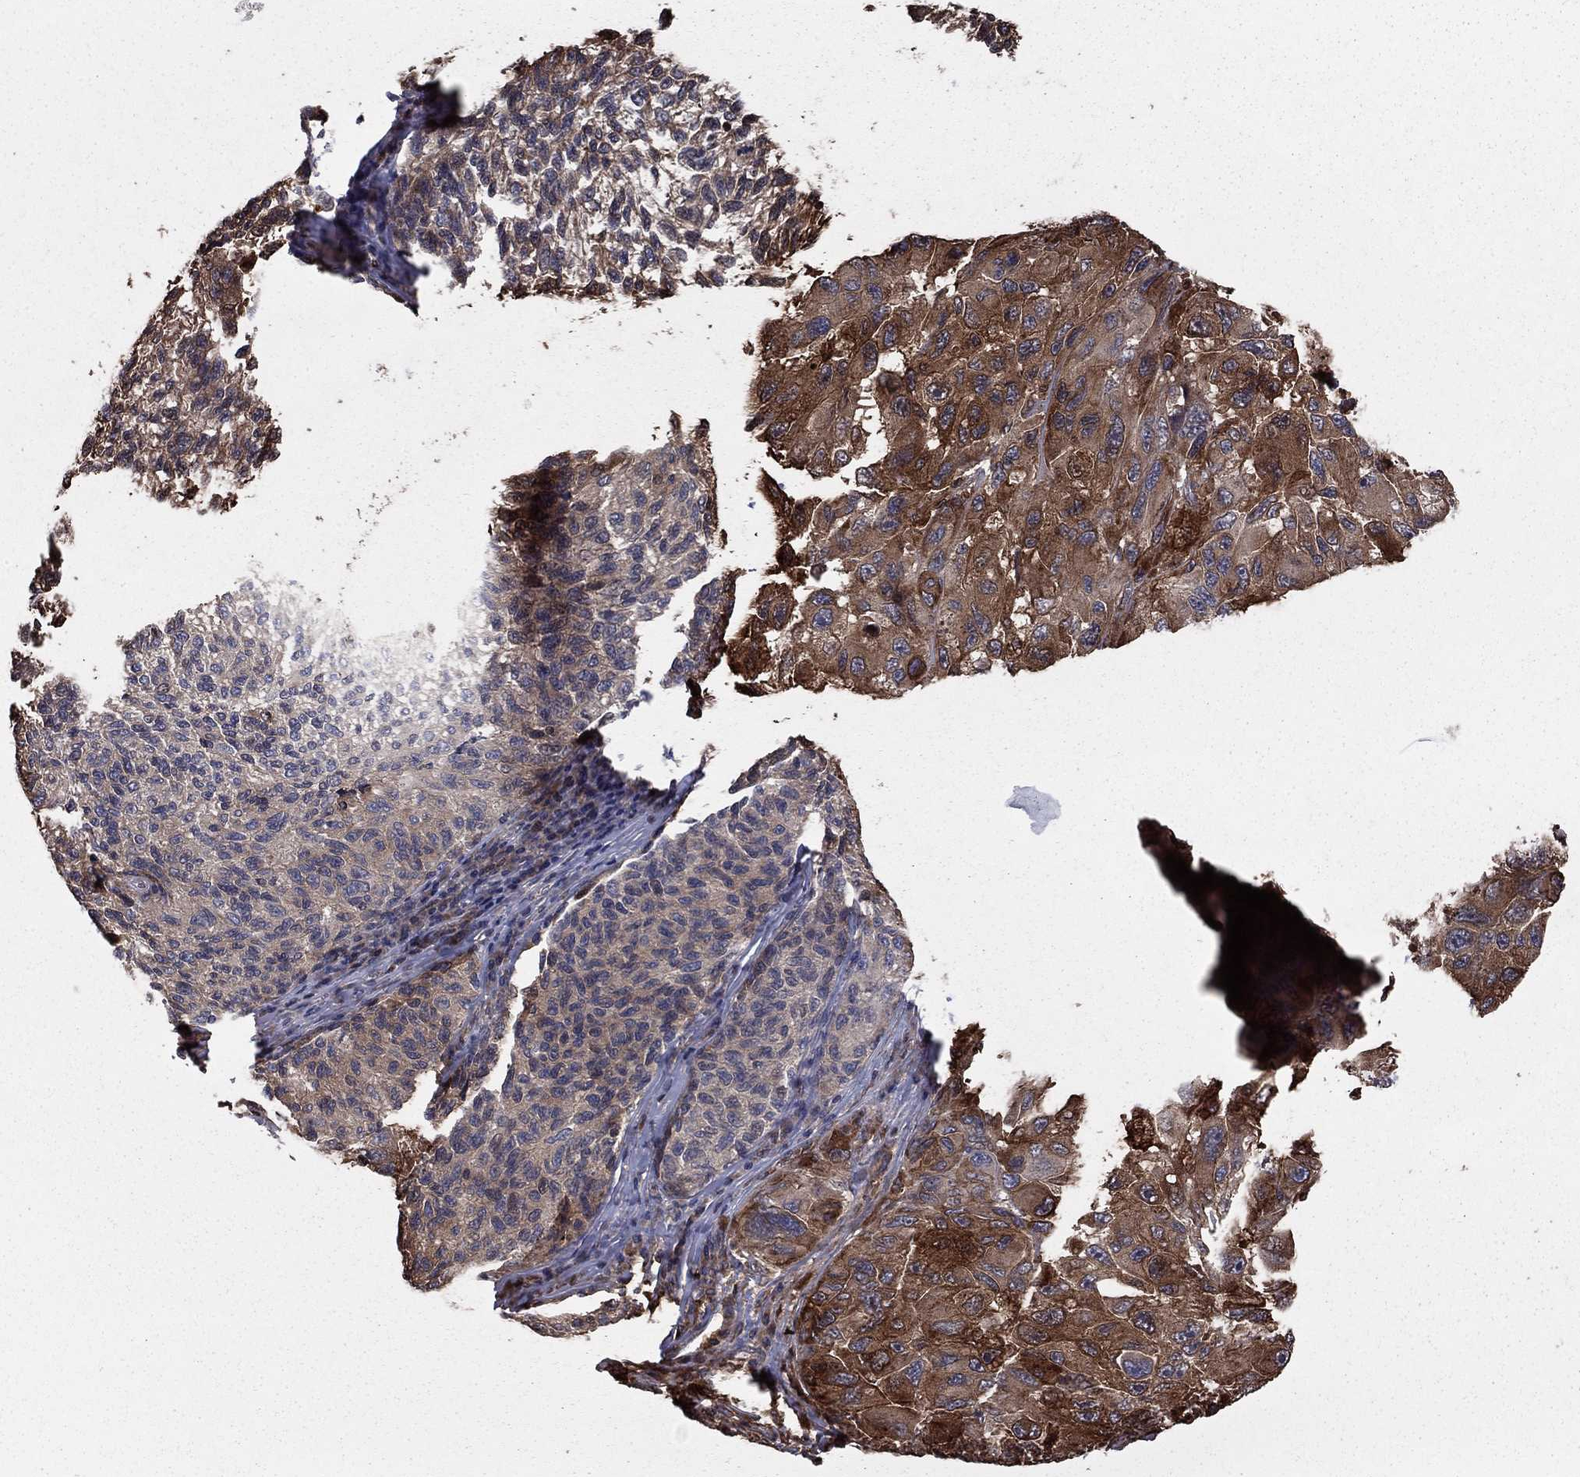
{"staining": {"intensity": "moderate", "quantity": "25%-75%", "location": "cytoplasmic/membranous"}, "tissue": "melanoma", "cell_type": "Tumor cells", "image_type": "cancer", "snomed": [{"axis": "morphology", "description": "Malignant melanoma, NOS"}, {"axis": "topography", "description": "Skin"}], "caption": "Immunohistochemistry (IHC) staining of melanoma, which demonstrates medium levels of moderate cytoplasmic/membranous expression in about 25%-75% of tumor cells indicating moderate cytoplasmic/membranous protein expression. The staining was performed using DAB (brown) for protein detection and nuclei were counterstained in hematoxylin (blue).", "gene": "GYG1", "patient": {"sex": "female", "age": 73}}